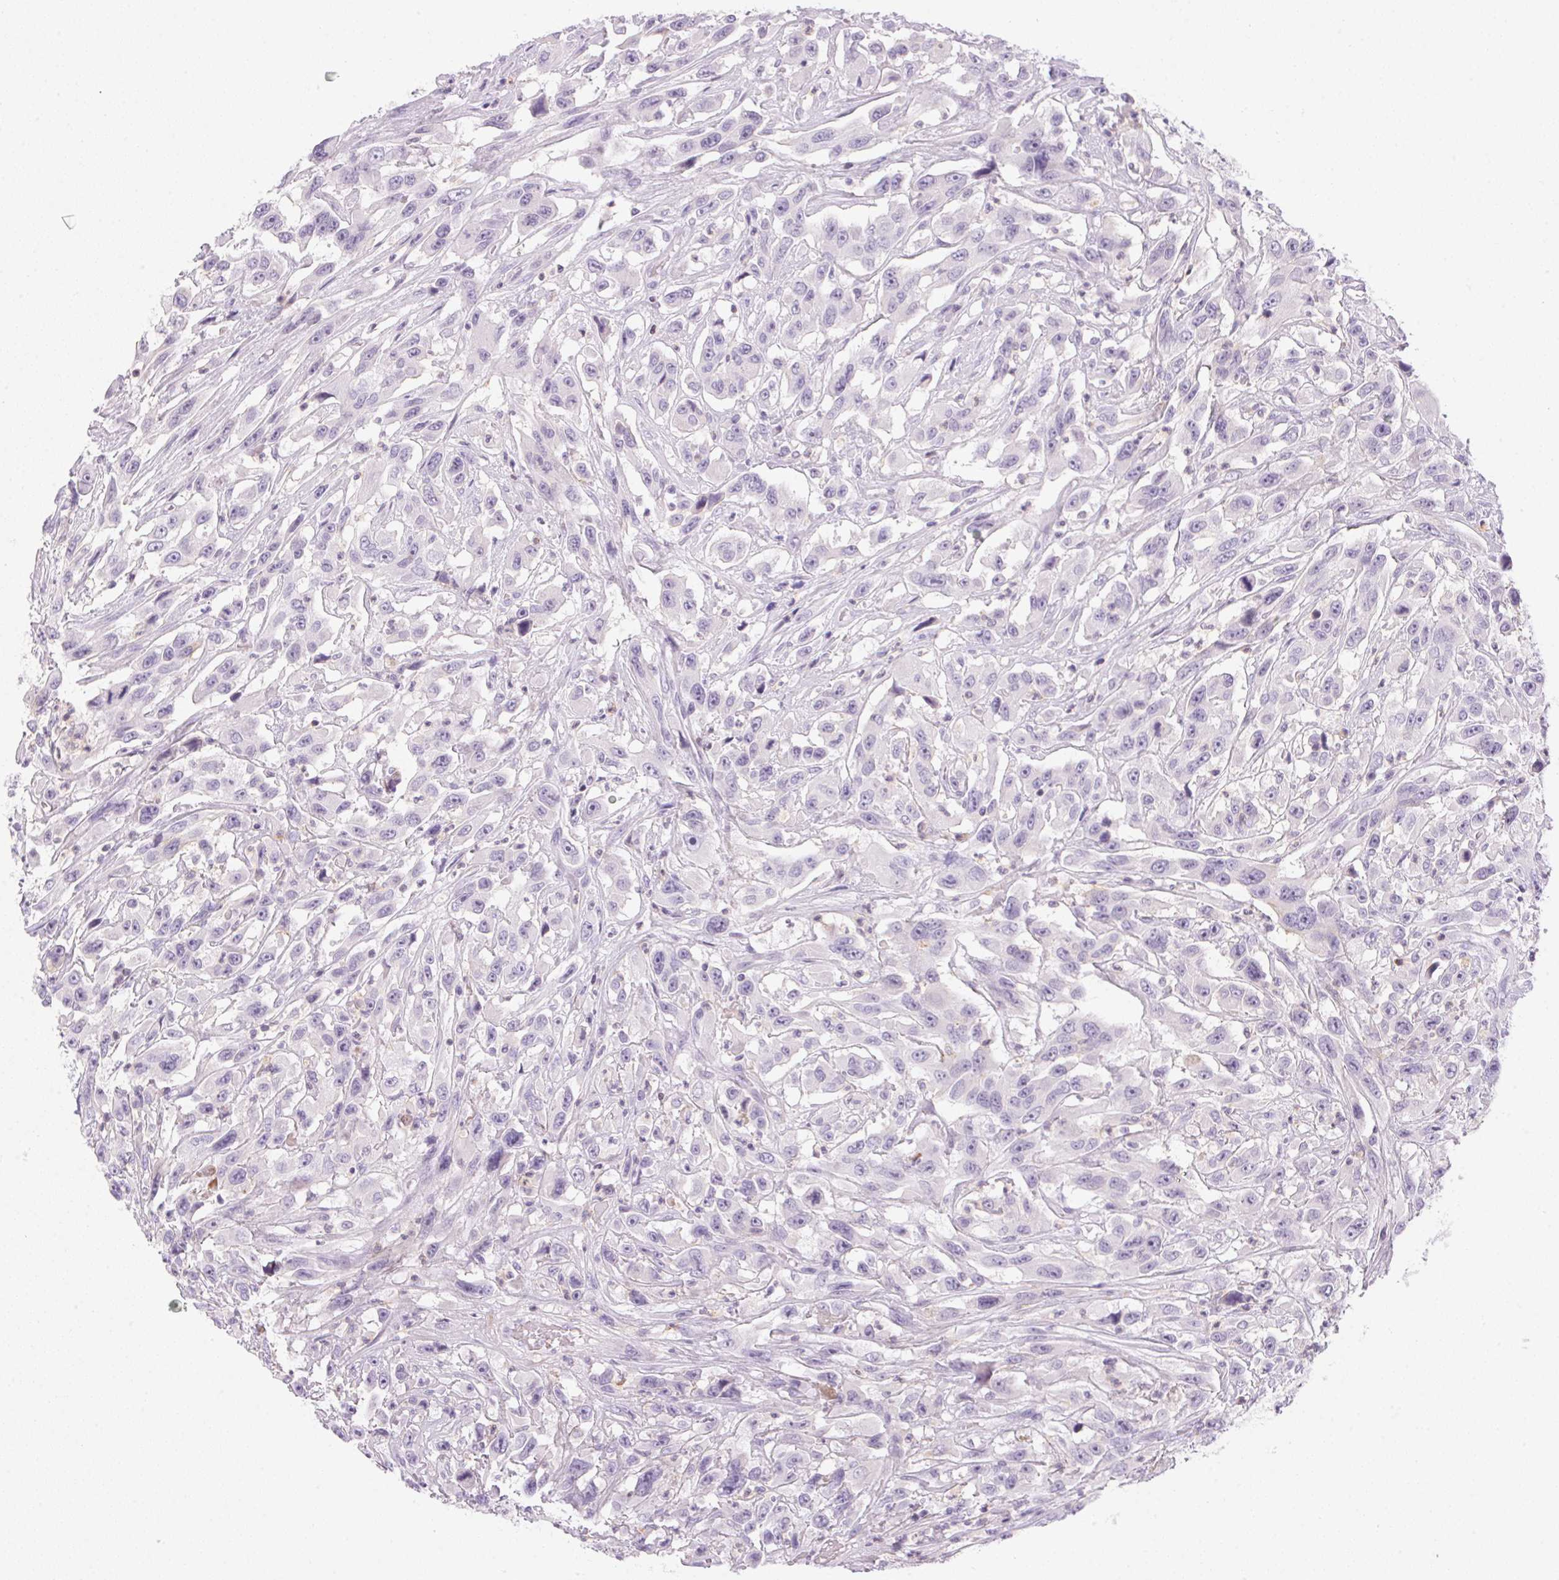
{"staining": {"intensity": "negative", "quantity": "none", "location": "none"}, "tissue": "urothelial cancer", "cell_type": "Tumor cells", "image_type": "cancer", "snomed": [{"axis": "morphology", "description": "Urothelial carcinoma, High grade"}, {"axis": "topography", "description": "Urinary bladder"}], "caption": "A micrograph of urothelial carcinoma (high-grade) stained for a protein exhibits no brown staining in tumor cells. Brightfield microscopy of immunohistochemistry (IHC) stained with DAB (3,3'-diaminobenzidine) (brown) and hematoxylin (blue), captured at high magnification.", "gene": "ECPAS", "patient": {"sex": "male", "age": 53}}